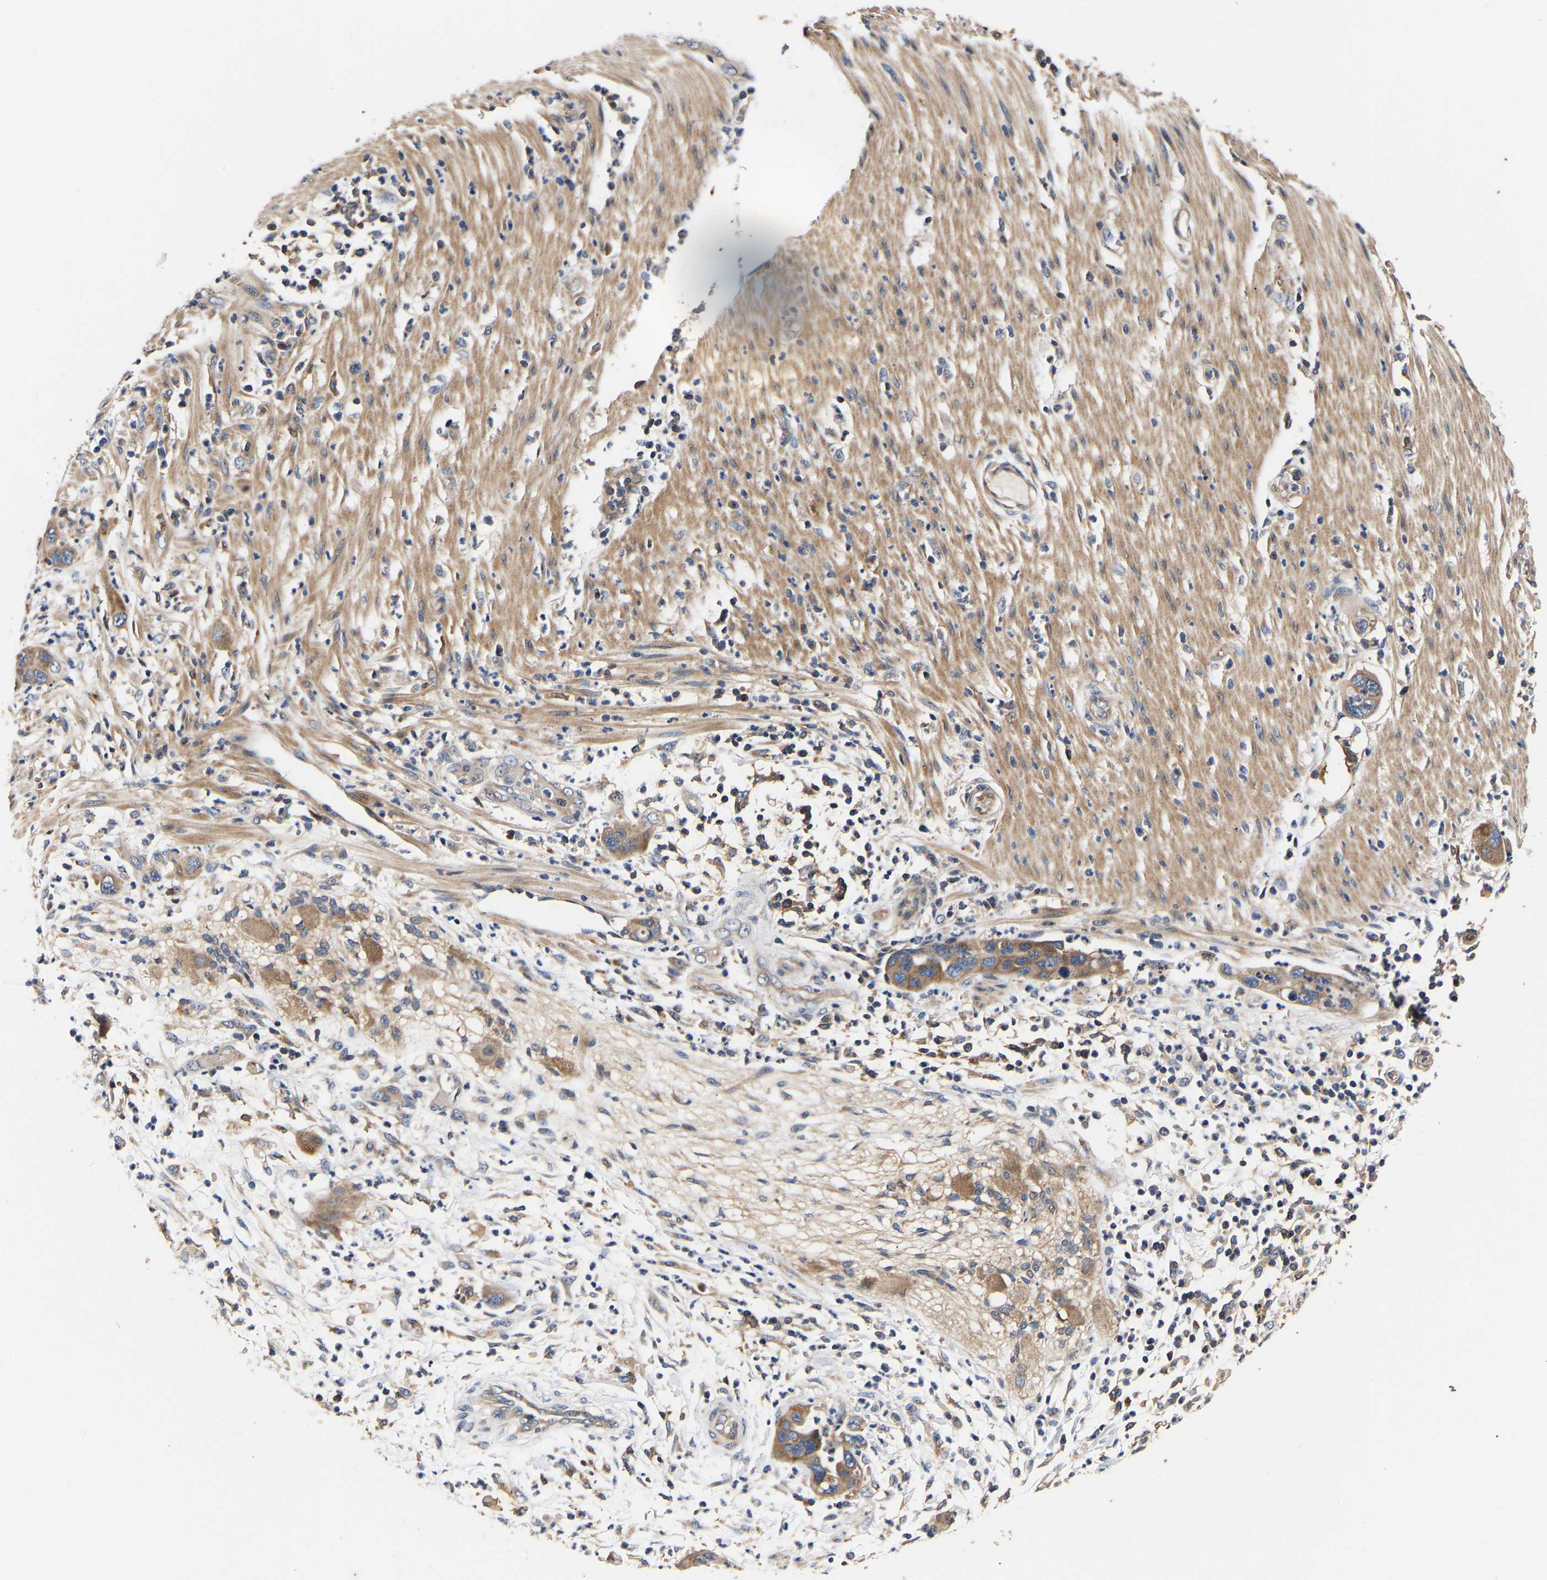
{"staining": {"intensity": "moderate", "quantity": ">75%", "location": "cytoplasmic/membranous"}, "tissue": "pancreatic cancer", "cell_type": "Tumor cells", "image_type": "cancer", "snomed": [{"axis": "morphology", "description": "Adenocarcinoma, NOS"}, {"axis": "topography", "description": "Pancreas"}], "caption": "DAB immunohistochemical staining of human pancreatic cancer demonstrates moderate cytoplasmic/membranous protein positivity in approximately >75% of tumor cells.", "gene": "LRBA", "patient": {"sex": "female", "age": 71}}